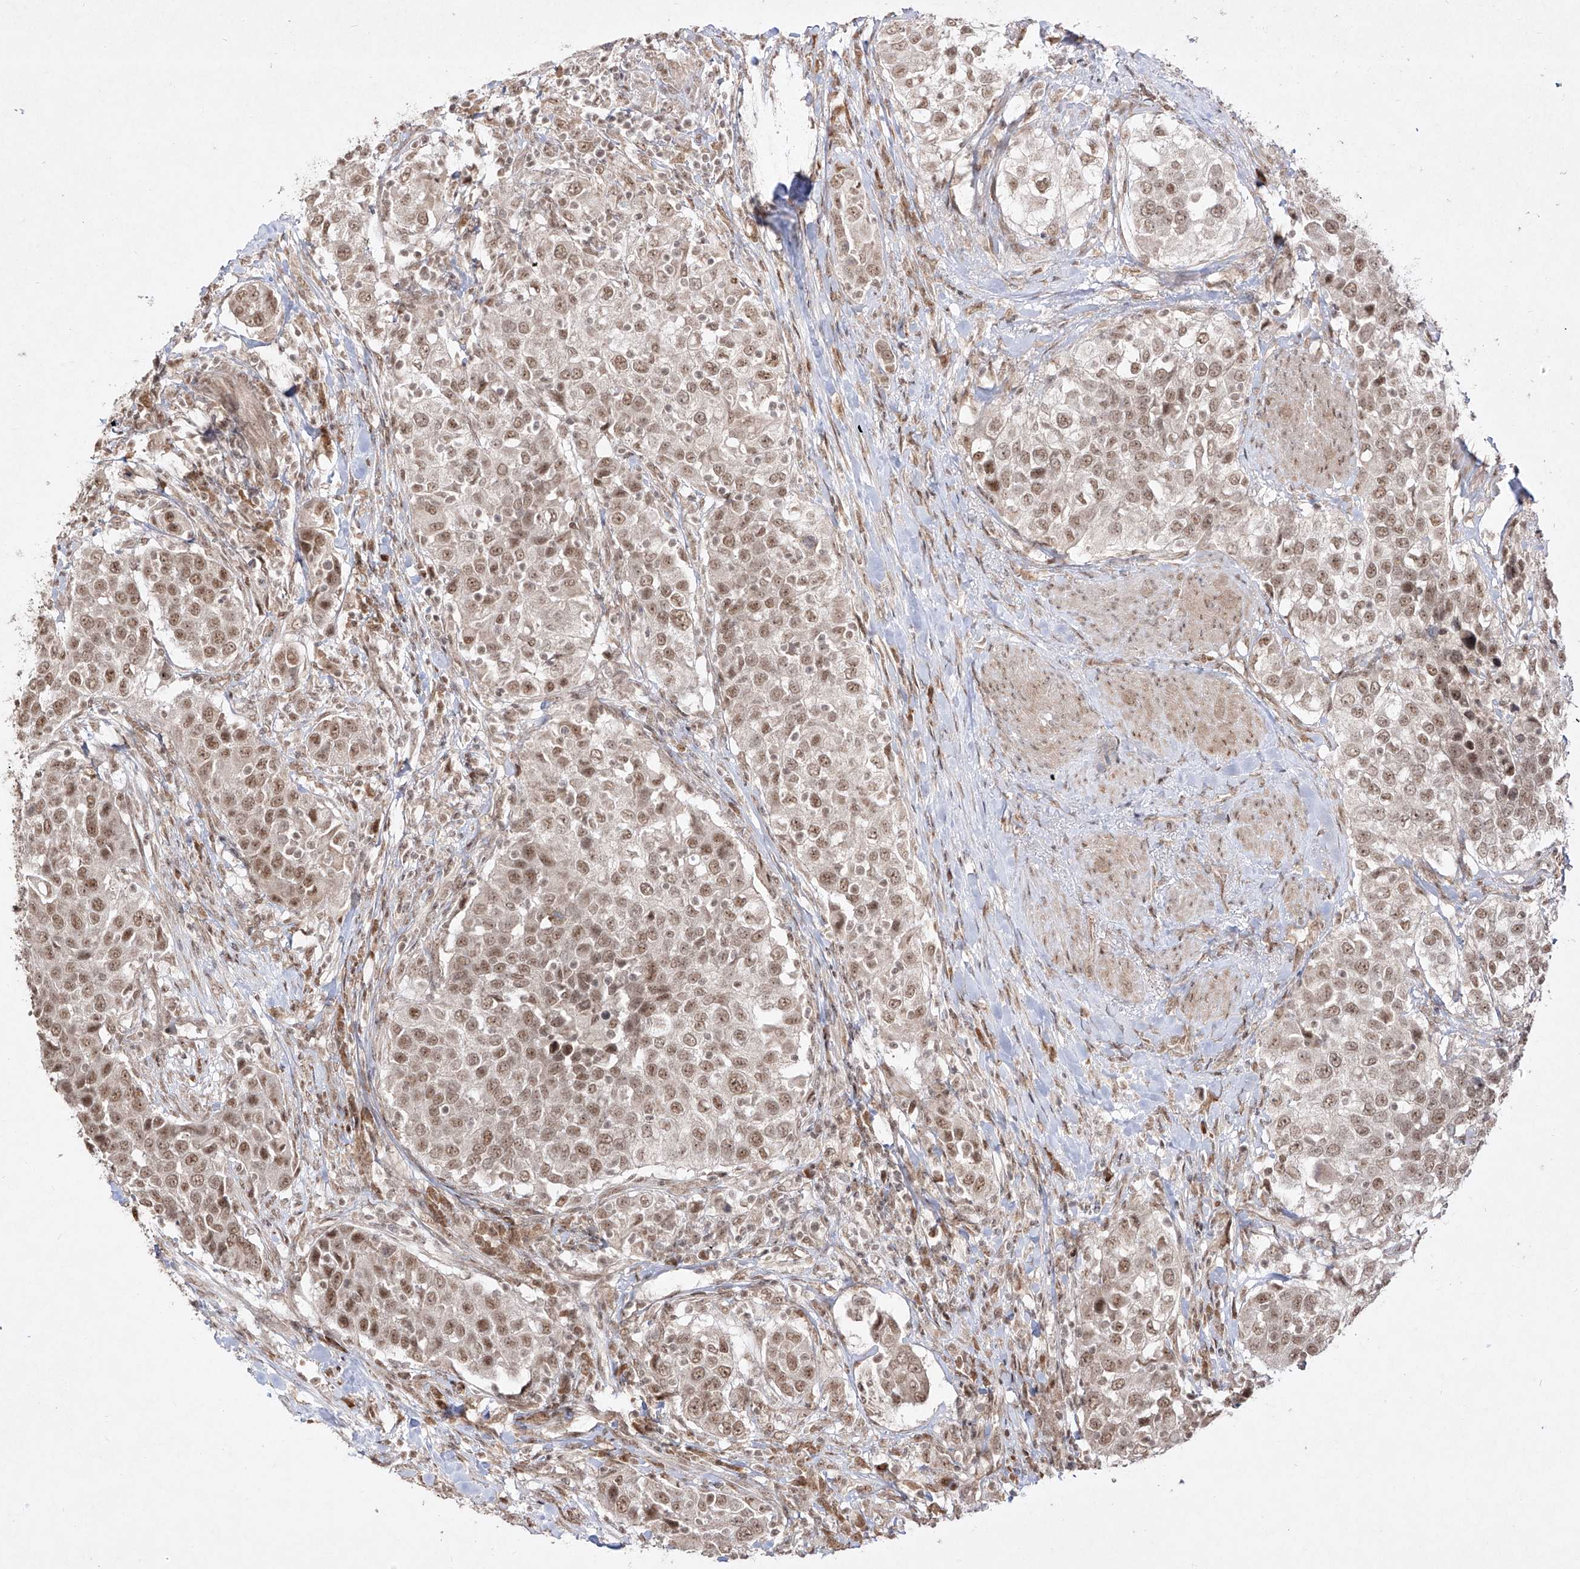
{"staining": {"intensity": "moderate", "quantity": ">75%", "location": "nuclear"}, "tissue": "urothelial cancer", "cell_type": "Tumor cells", "image_type": "cancer", "snomed": [{"axis": "morphology", "description": "Urothelial carcinoma, High grade"}, {"axis": "topography", "description": "Urinary bladder"}], "caption": "Immunohistochemistry of urothelial cancer exhibits medium levels of moderate nuclear expression in about >75% of tumor cells.", "gene": "SNRNP27", "patient": {"sex": "female", "age": 80}}